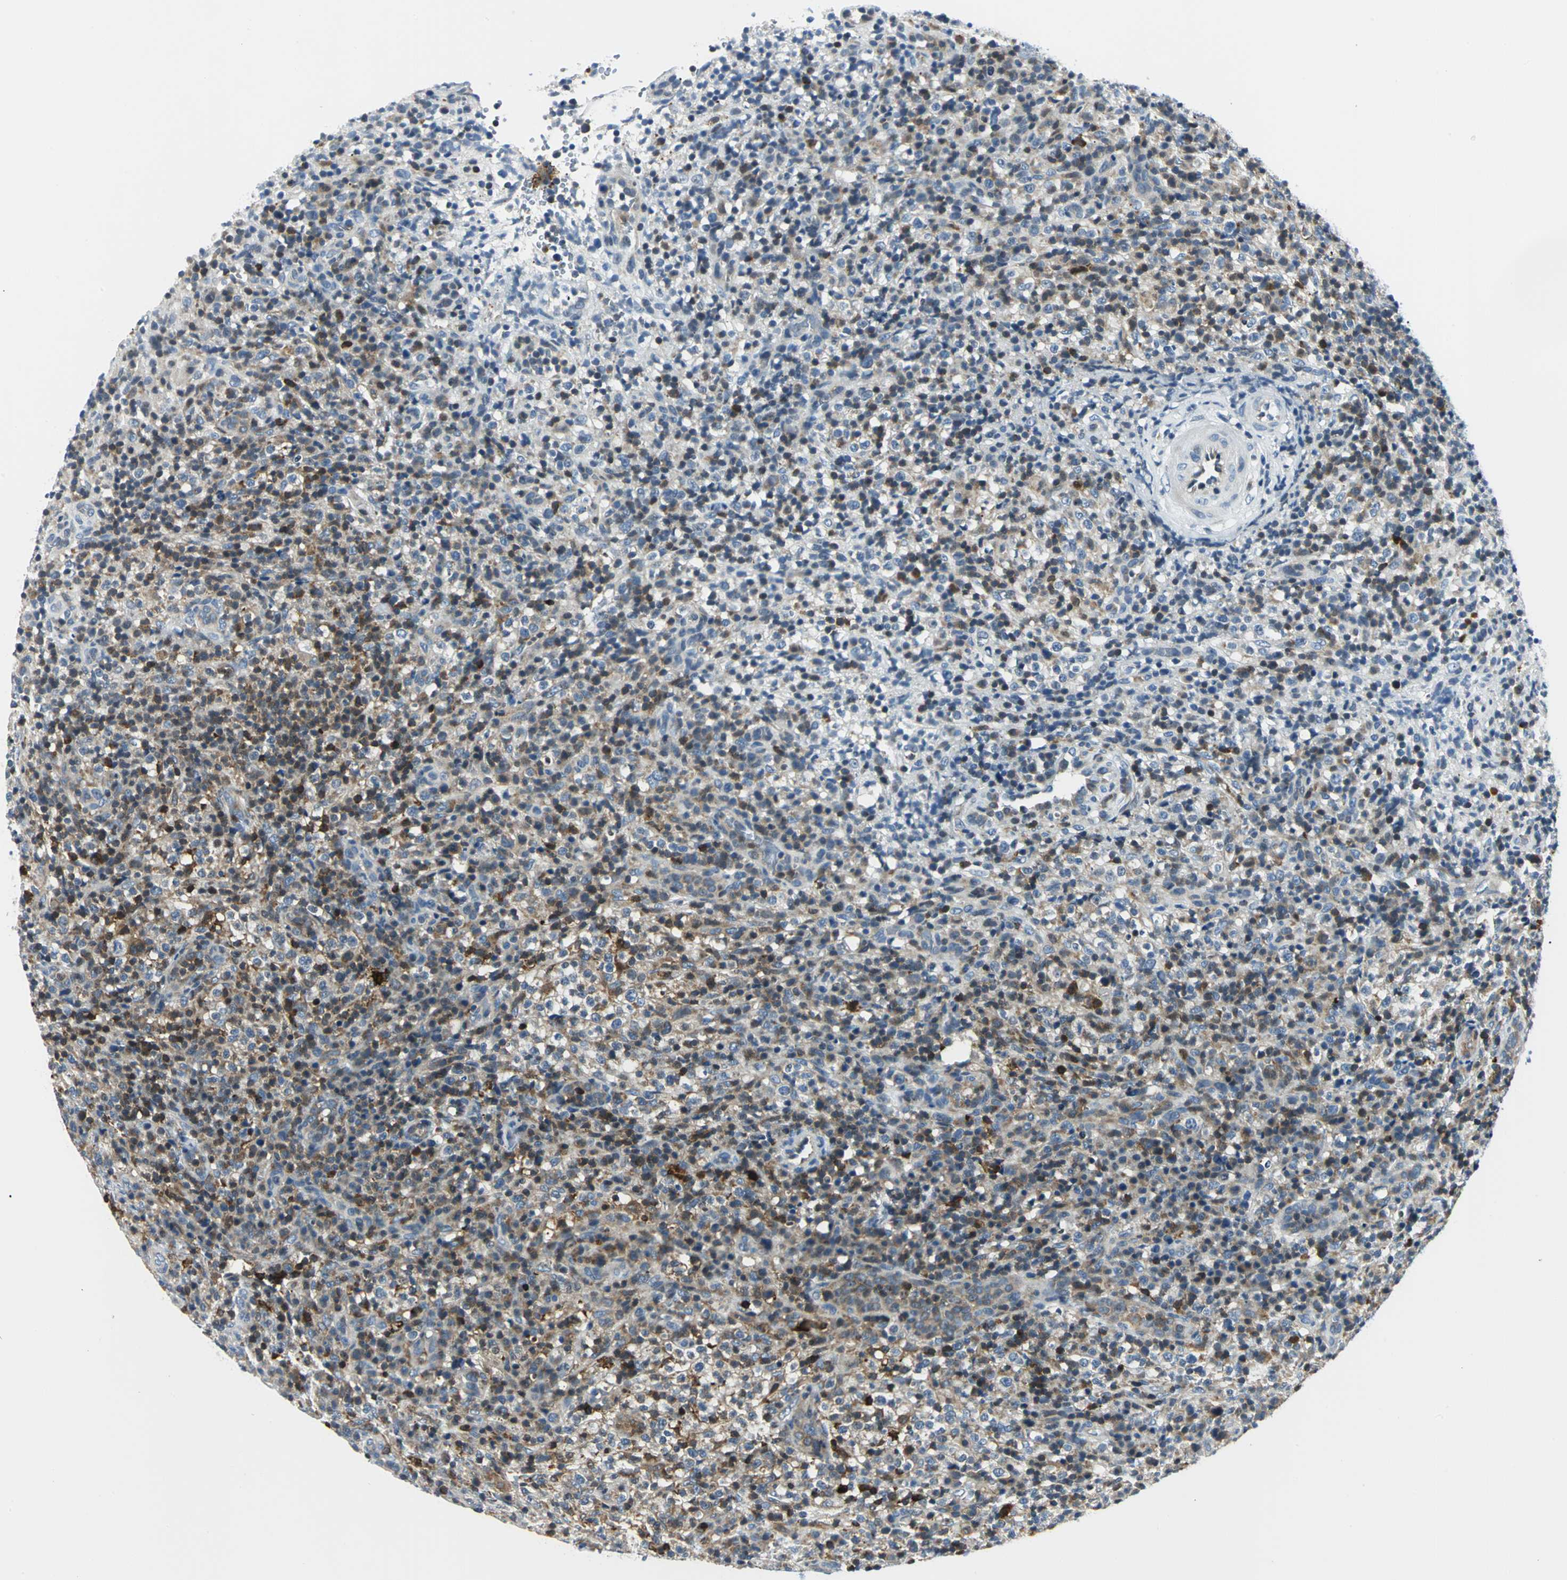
{"staining": {"intensity": "strong", "quantity": "25%-75%", "location": "cytoplasmic/membranous"}, "tissue": "lymphoma", "cell_type": "Tumor cells", "image_type": "cancer", "snomed": [{"axis": "morphology", "description": "Malignant lymphoma, non-Hodgkin's type, High grade"}, {"axis": "topography", "description": "Lymph node"}], "caption": "Tumor cells demonstrate high levels of strong cytoplasmic/membranous expression in about 25%-75% of cells in human lymphoma.", "gene": "USP40", "patient": {"sex": "female", "age": 76}}